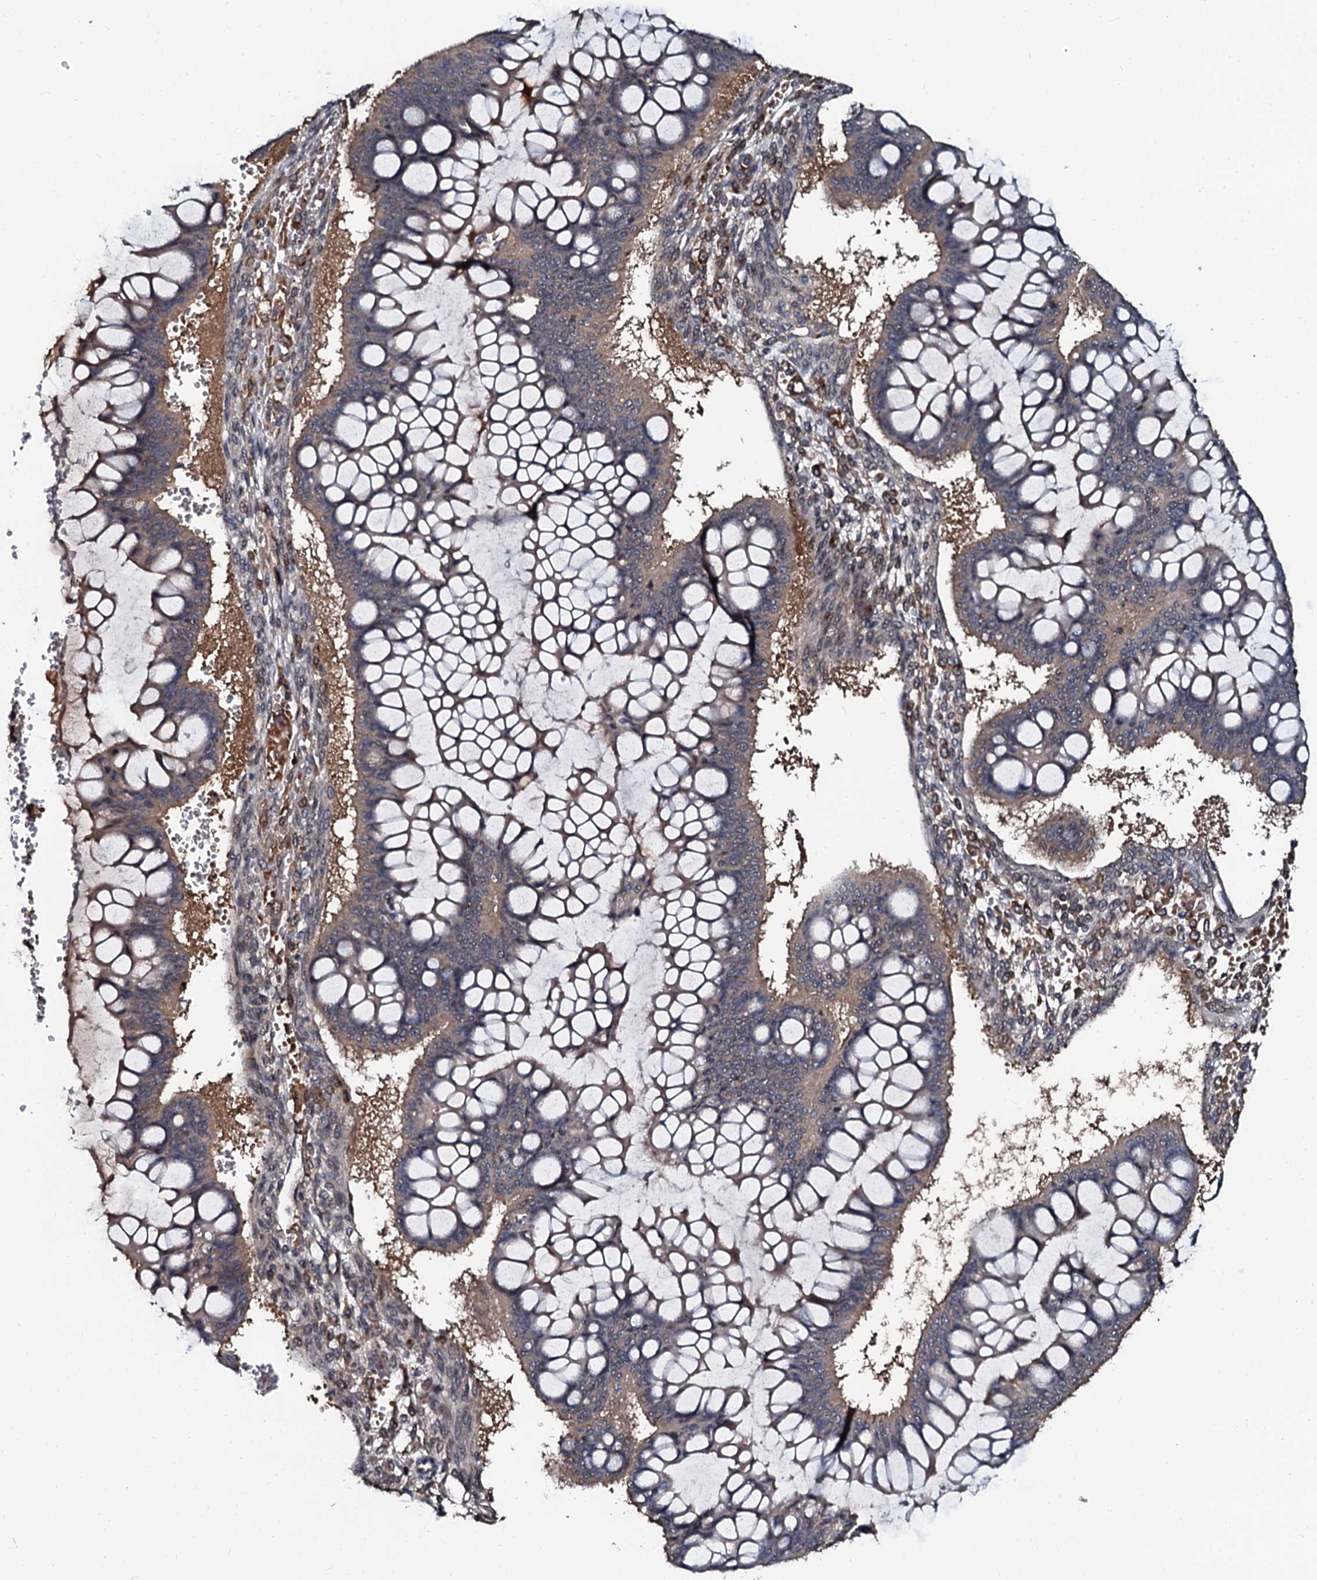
{"staining": {"intensity": "weak", "quantity": "25%-75%", "location": "cytoplasmic/membranous"}, "tissue": "ovarian cancer", "cell_type": "Tumor cells", "image_type": "cancer", "snomed": [{"axis": "morphology", "description": "Cystadenocarcinoma, mucinous, NOS"}, {"axis": "topography", "description": "Ovary"}], "caption": "Weak cytoplasmic/membranous positivity is present in about 25%-75% of tumor cells in ovarian cancer. The staining was performed using DAB (3,3'-diaminobenzidine), with brown indicating positive protein expression. Nuclei are stained blue with hematoxylin.", "gene": "N4BP1", "patient": {"sex": "female", "age": 73}}